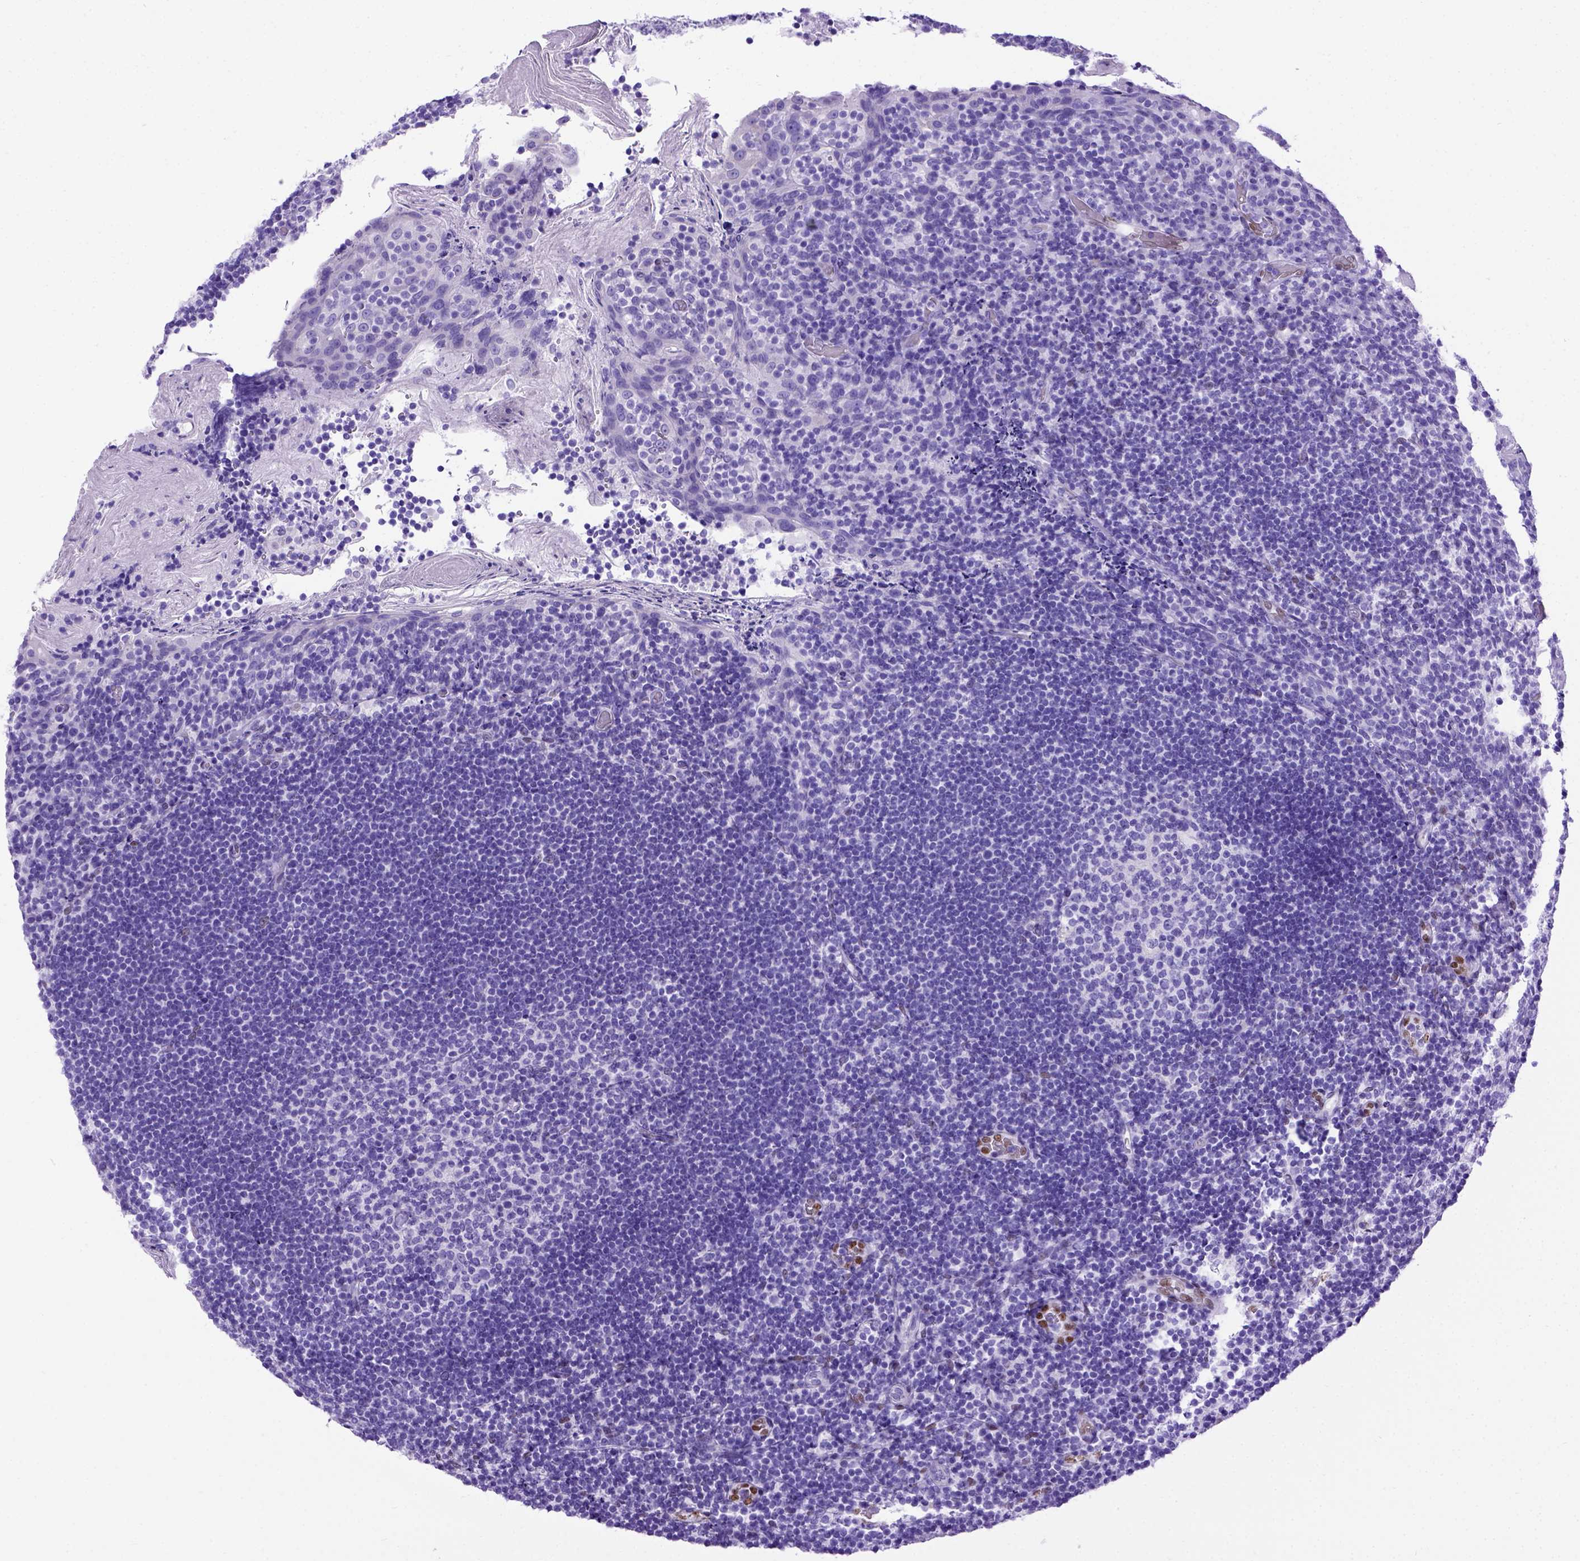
{"staining": {"intensity": "negative", "quantity": "none", "location": "none"}, "tissue": "tonsil", "cell_type": "Germinal center cells", "image_type": "normal", "snomed": [{"axis": "morphology", "description": "Normal tissue, NOS"}, {"axis": "topography", "description": "Tonsil"}], "caption": "A high-resolution micrograph shows immunohistochemistry staining of benign tonsil, which demonstrates no significant positivity in germinal center cells. (Brightfield microscopy of DAB immunohistochemistry (IHC) at high magnification).", "gene": "MEOX2", "patient": {"sex": "female", "age": 10}}